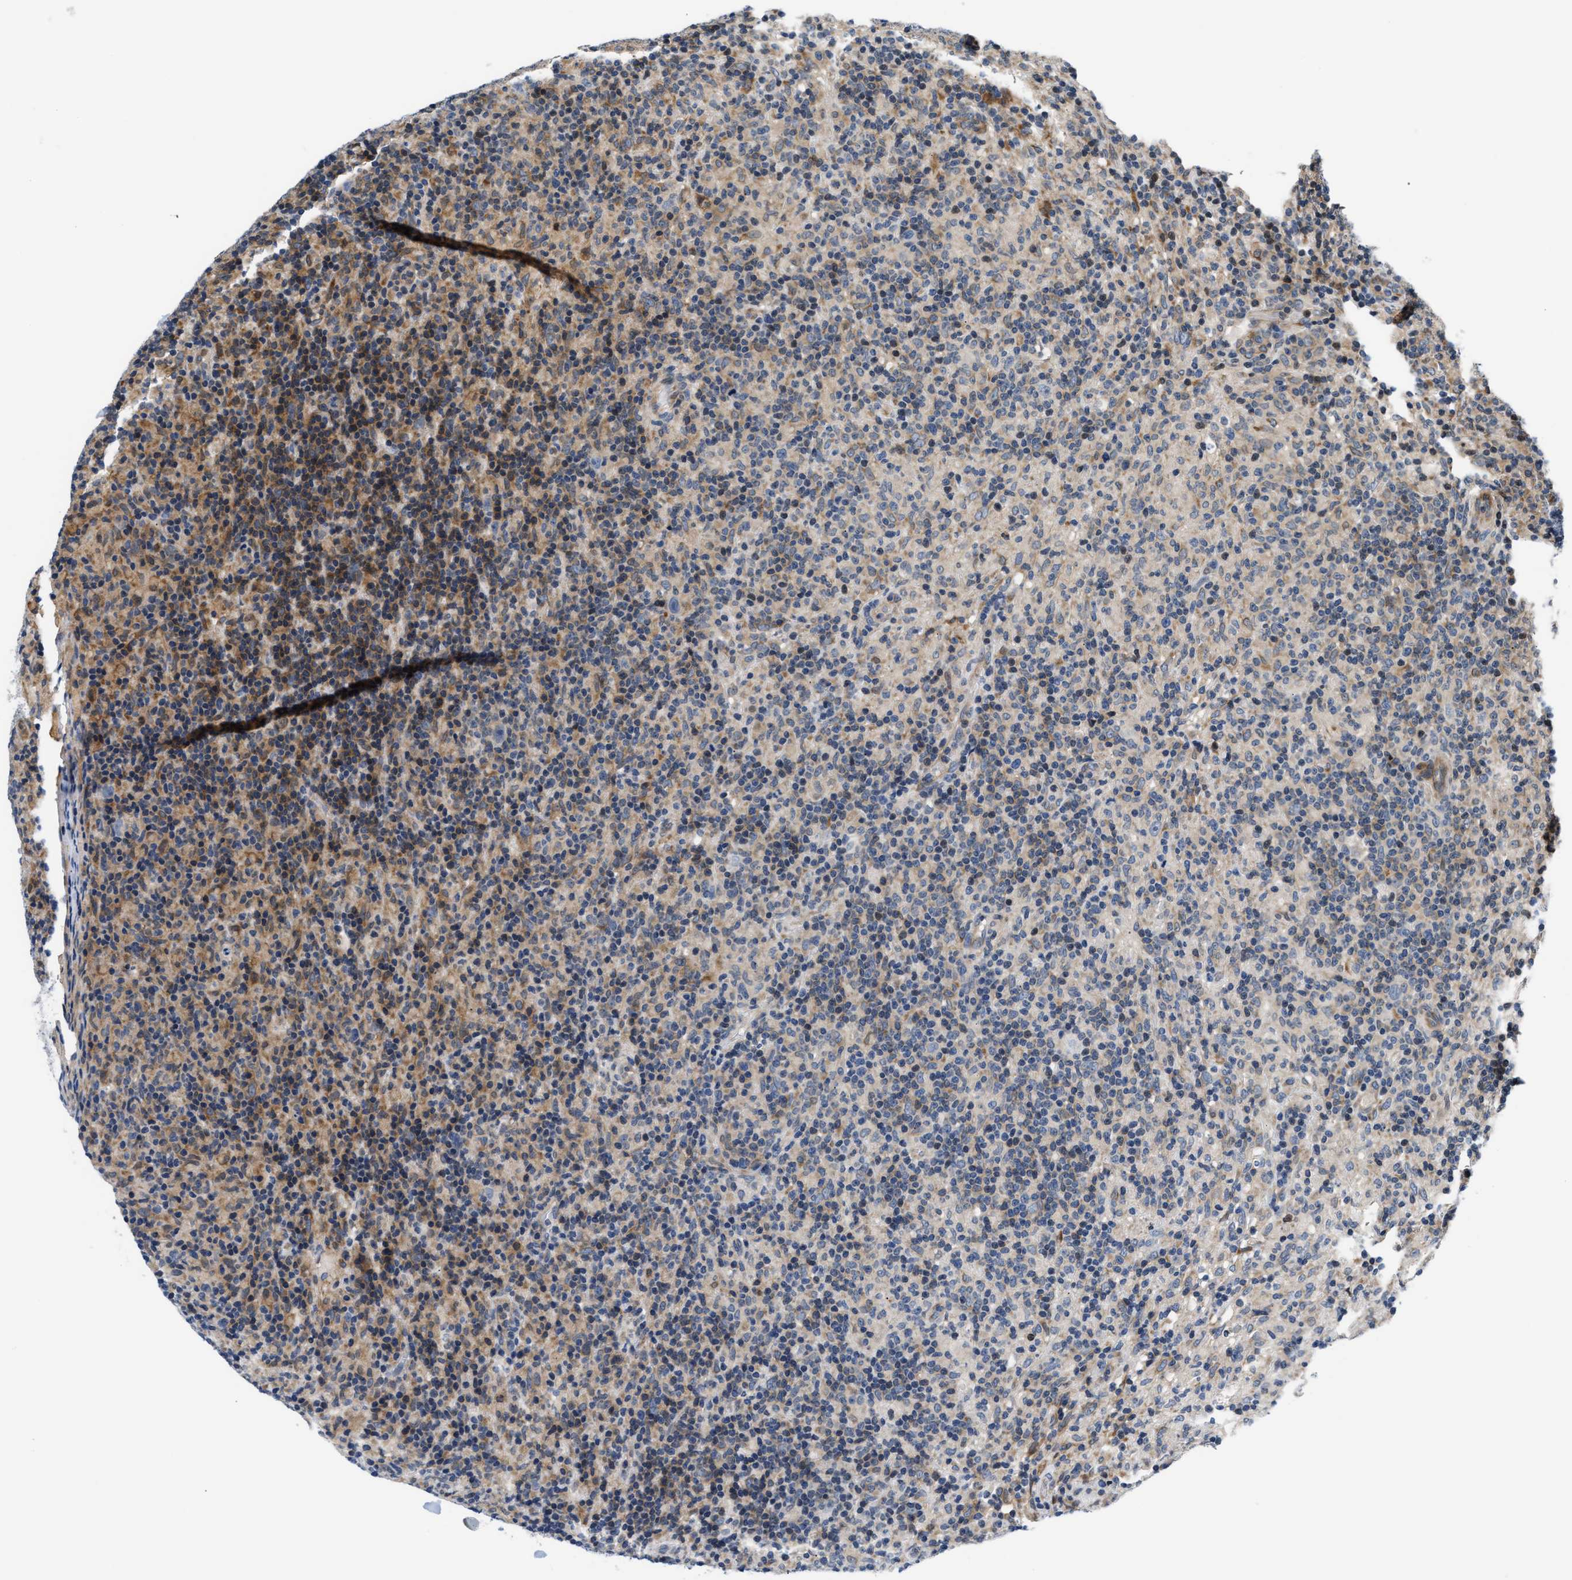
{"staining": {"intensity": "negative", "quantity": "none", "location": "none"}, "tissue": "lymphoma", "cell_type": "Tumor cells", "image_type": "cancer", "snomed": [{"axis": "morphology", "description": "Hodgkin's disease, NOS"}, {"axis": "topography", "description": "Lymph node"}], "caption": "Tumor cells are negative for protein expression in human lymphoma.", "gene": "TNIP2", "patient": {"sex": "male", "age": 70}}